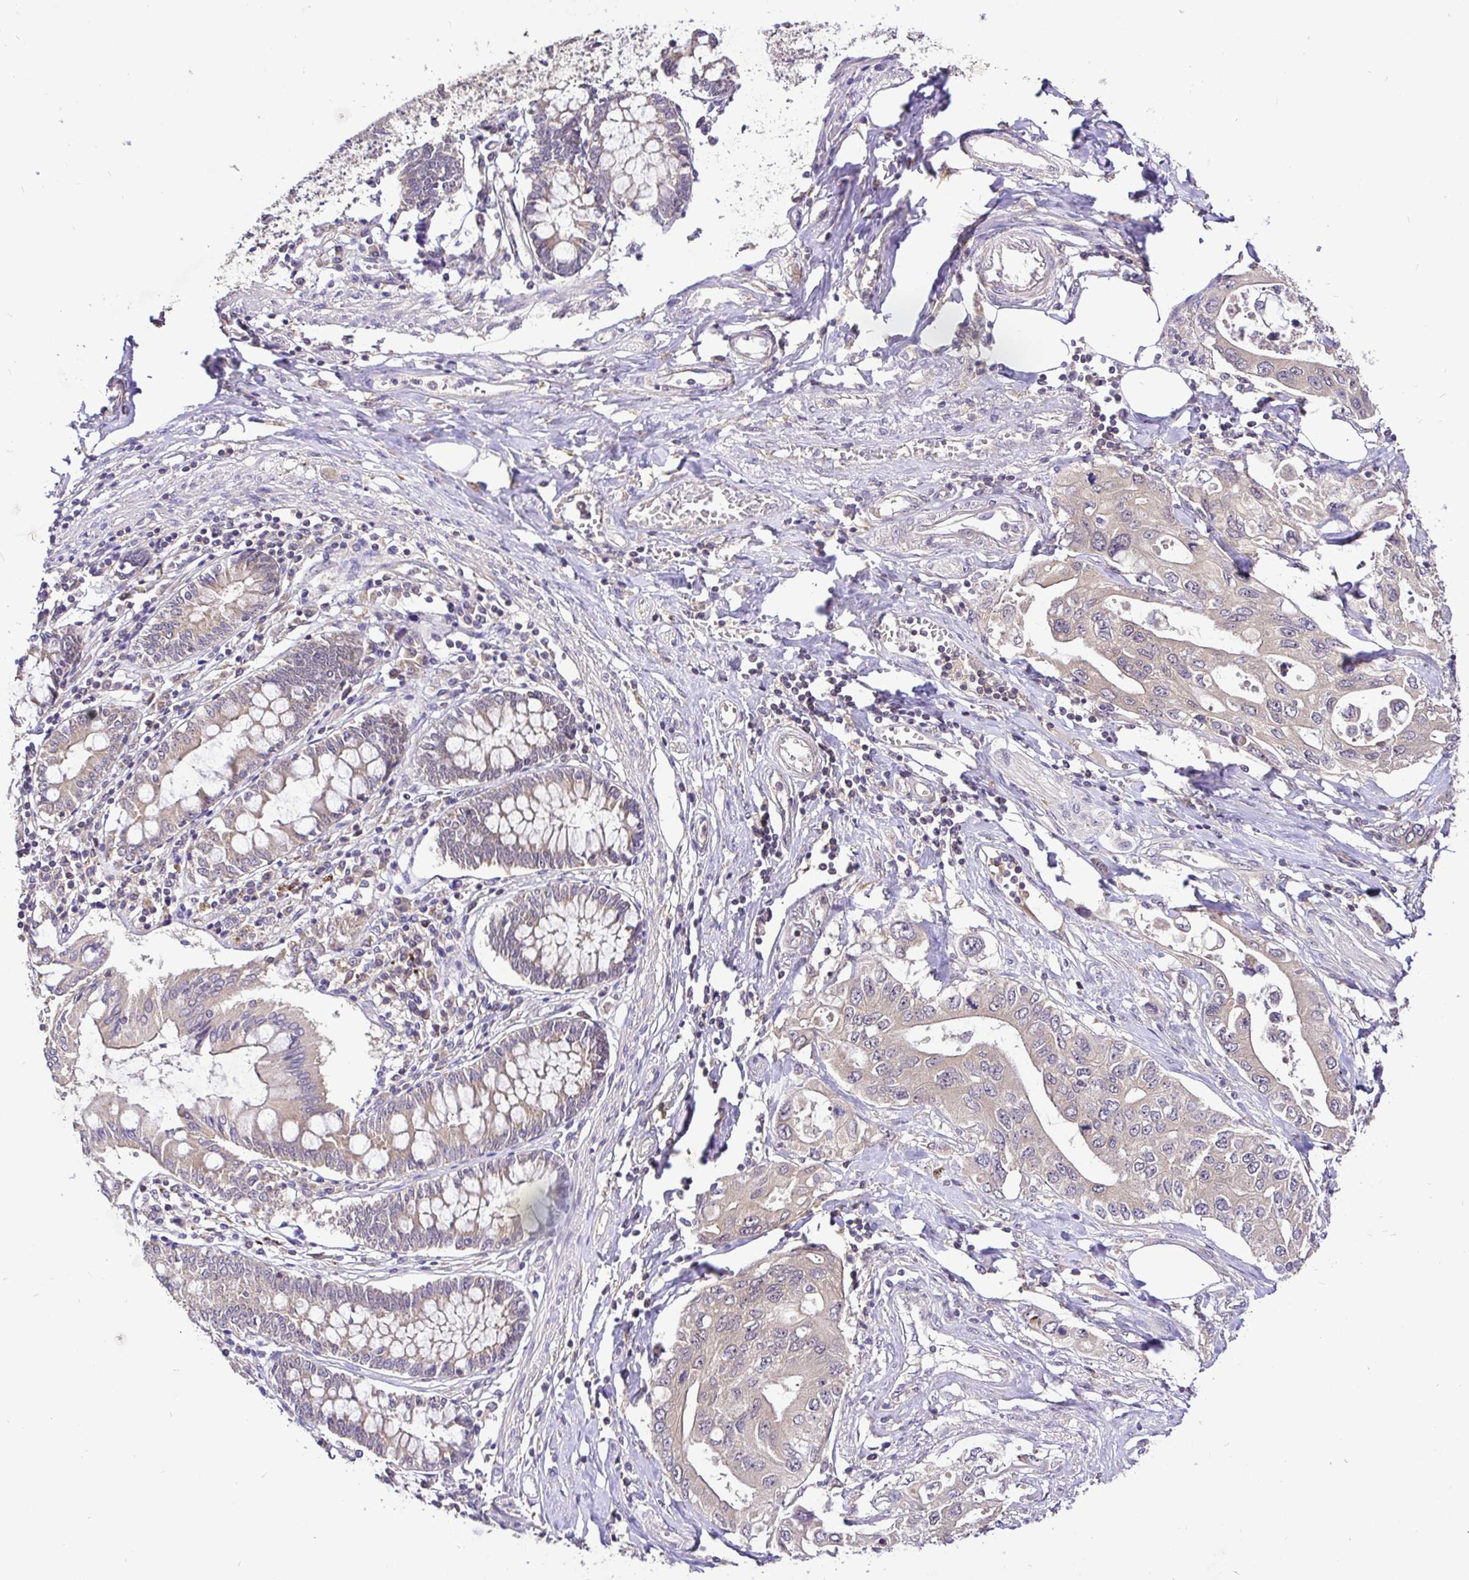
{"staining": {"intensity": "weak", "quantity": "25%-75%", "location": "cytoplasmic/membranous"}, "tissue": "pancreatic cancer", "cell_type": "Tumor cells", "image_type": "cancer", "snomed": [{"axis": "morphology", "description": "Adenocarcinoma, NOS"}, {"axis": "topography", "description": "Pancreas"}], "caption": "Weak cytoplasmic/membranous positivity is identified in approximately 25%-75% of tumor cells in adenocarcinoma (pancreatic). The staining was performed using DAB (3,3'-diaminobenzidine) to visualize the protein expression in brown, while the nuclei were stained in blue with hematoxylin (Magnification: 20x).", "gene": "UBE2M", "patient": {"sex": "female", "age": 63}}